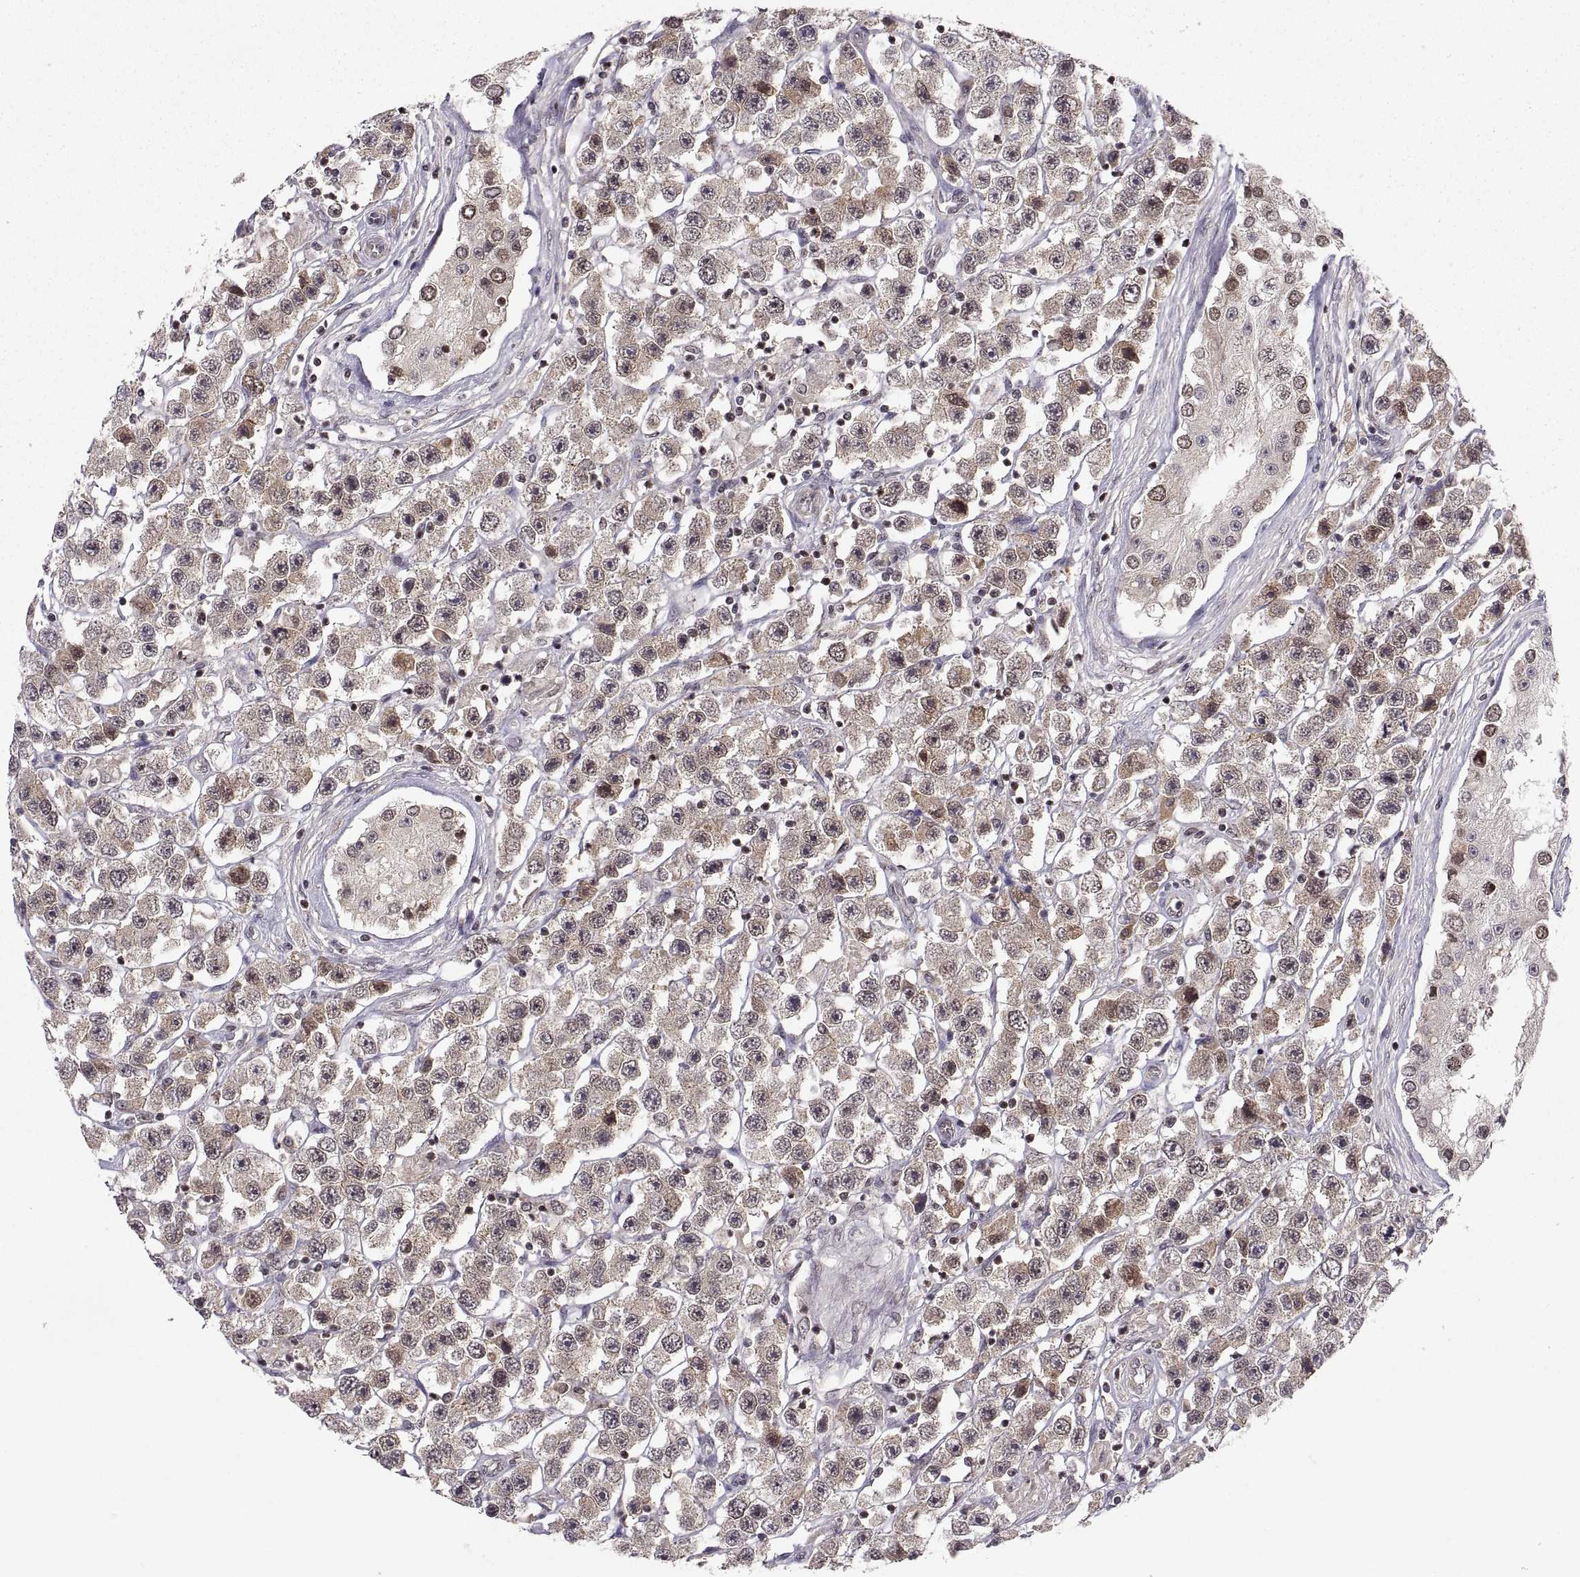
{"staining": {"intensity": "moderate", "quantity": "<25%", "location": "cytoplasmic/membranous"}, "tissue": "testis cancer", "cell_type": "Tumor cells", "image_type": "cancer", "snomed": [{"axis": "morphology", "description": "Seminoma, NOS"}, {"axis": "topography", "description": "Testis"}], "caption": "A photomicrograph of human testis cancer stained for a protein demonstrates moderate cytoplasmic/membranous brown staining in tumor cells.", "gene": "ABL2", "patient": {"sex": "male", "age": 45}}